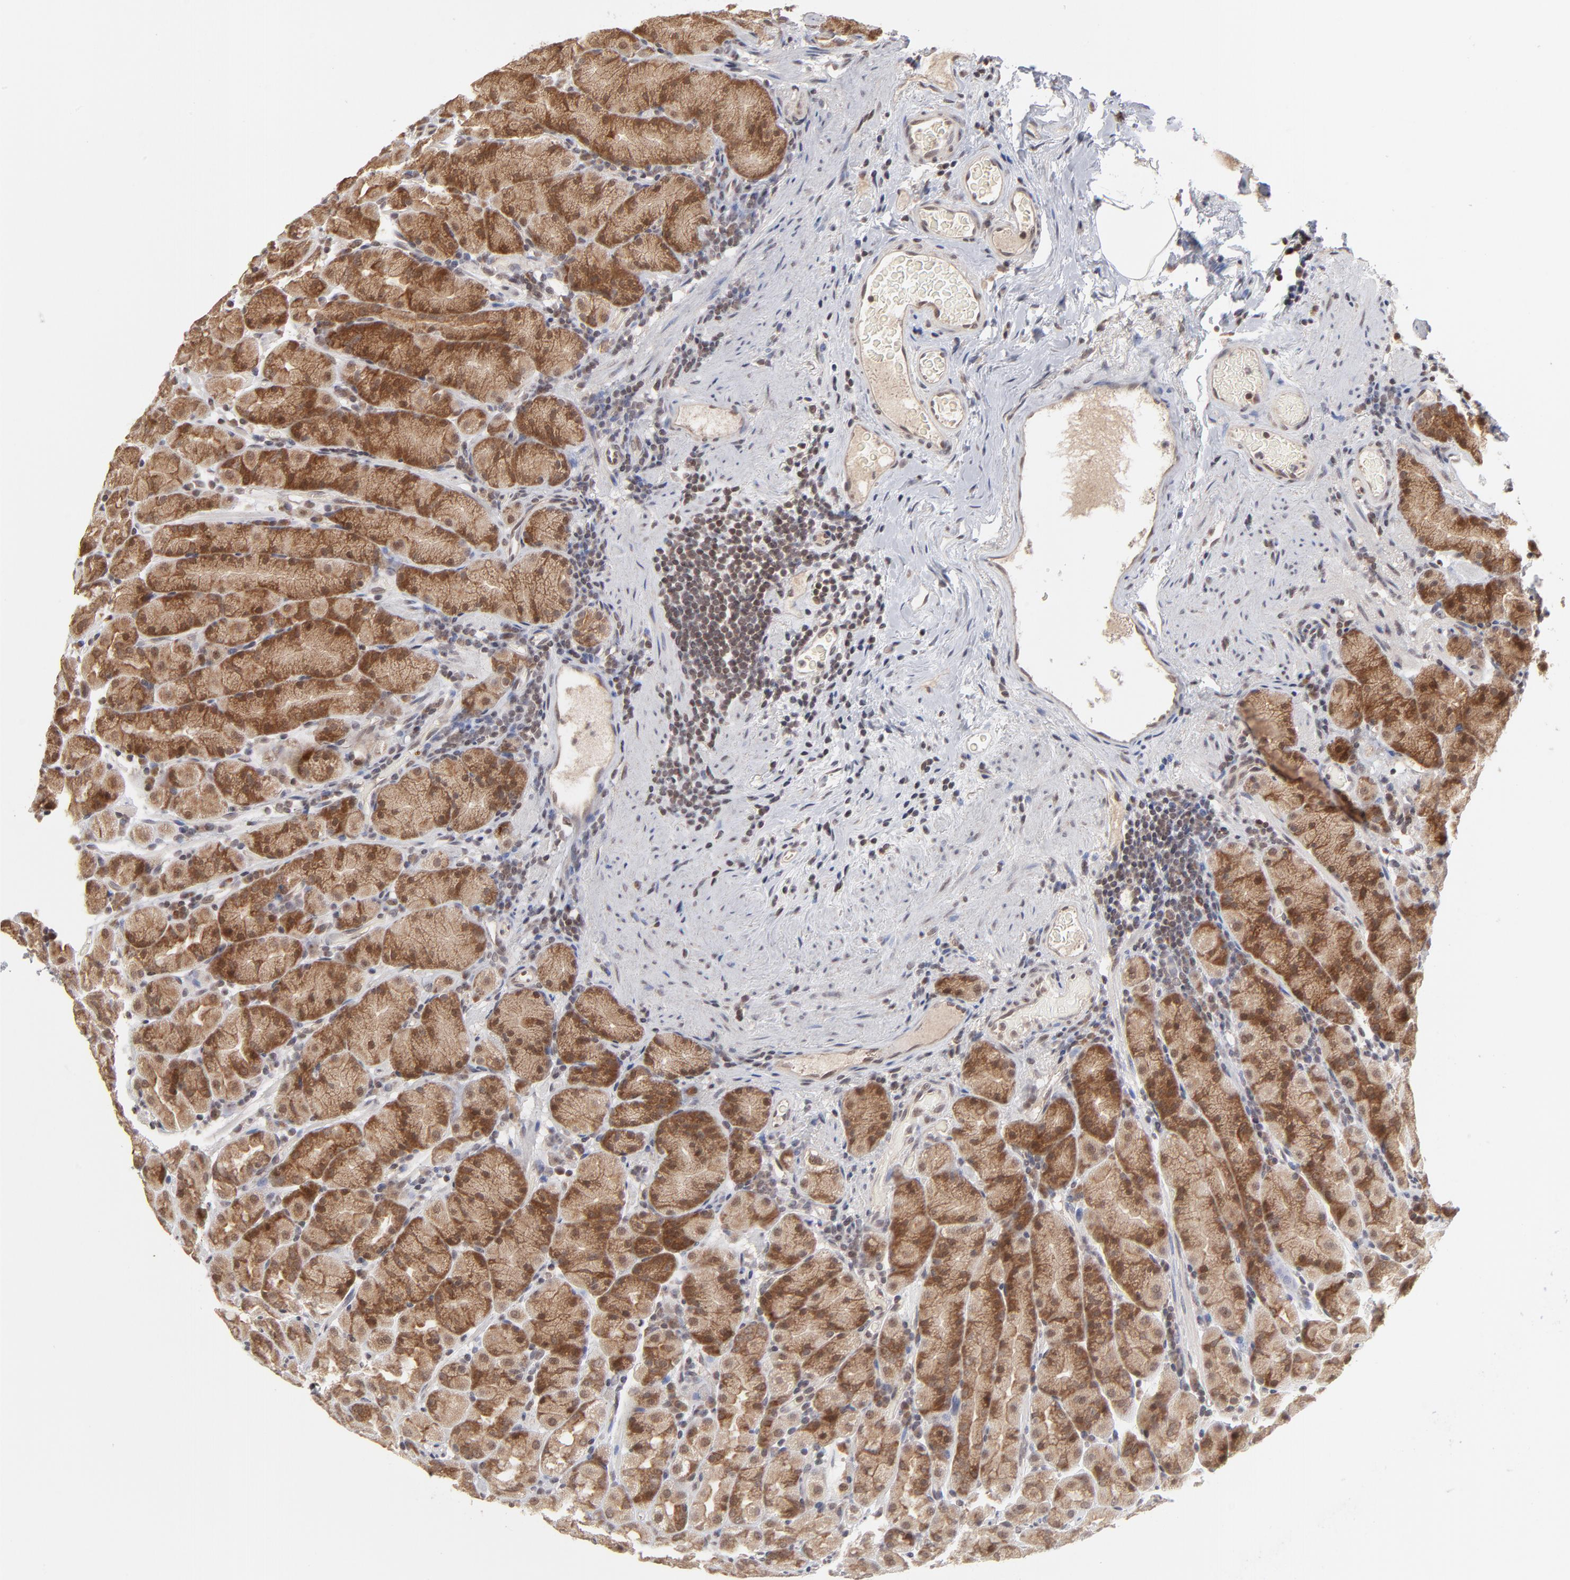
{"staining": {"intensity": "moderate", "quantity": ">75%", "location": "cytoplasmic/membranous,nuclear"}, "tissue": "stomach", "cell_type": "Glandular cells", "image_type": "normal", "snomed": [{"axis": "morphology", "description": "Normal tissue, NOS"}, {"axis": "topography", "description": "Stomach, upper"}], "caption": "A medium amount of moderate cytoplasmic/membranous,nuclear positivity is seen in about >75% of glandular cells in benign stomach. The staining was performed using DAB to visualize the protein expression in brown, while the nuclei were stained in blue with hematoxylin (Magnification: 20x).", "gene": "ARIH1", "patient": {"sex": "male", "age": 68}}